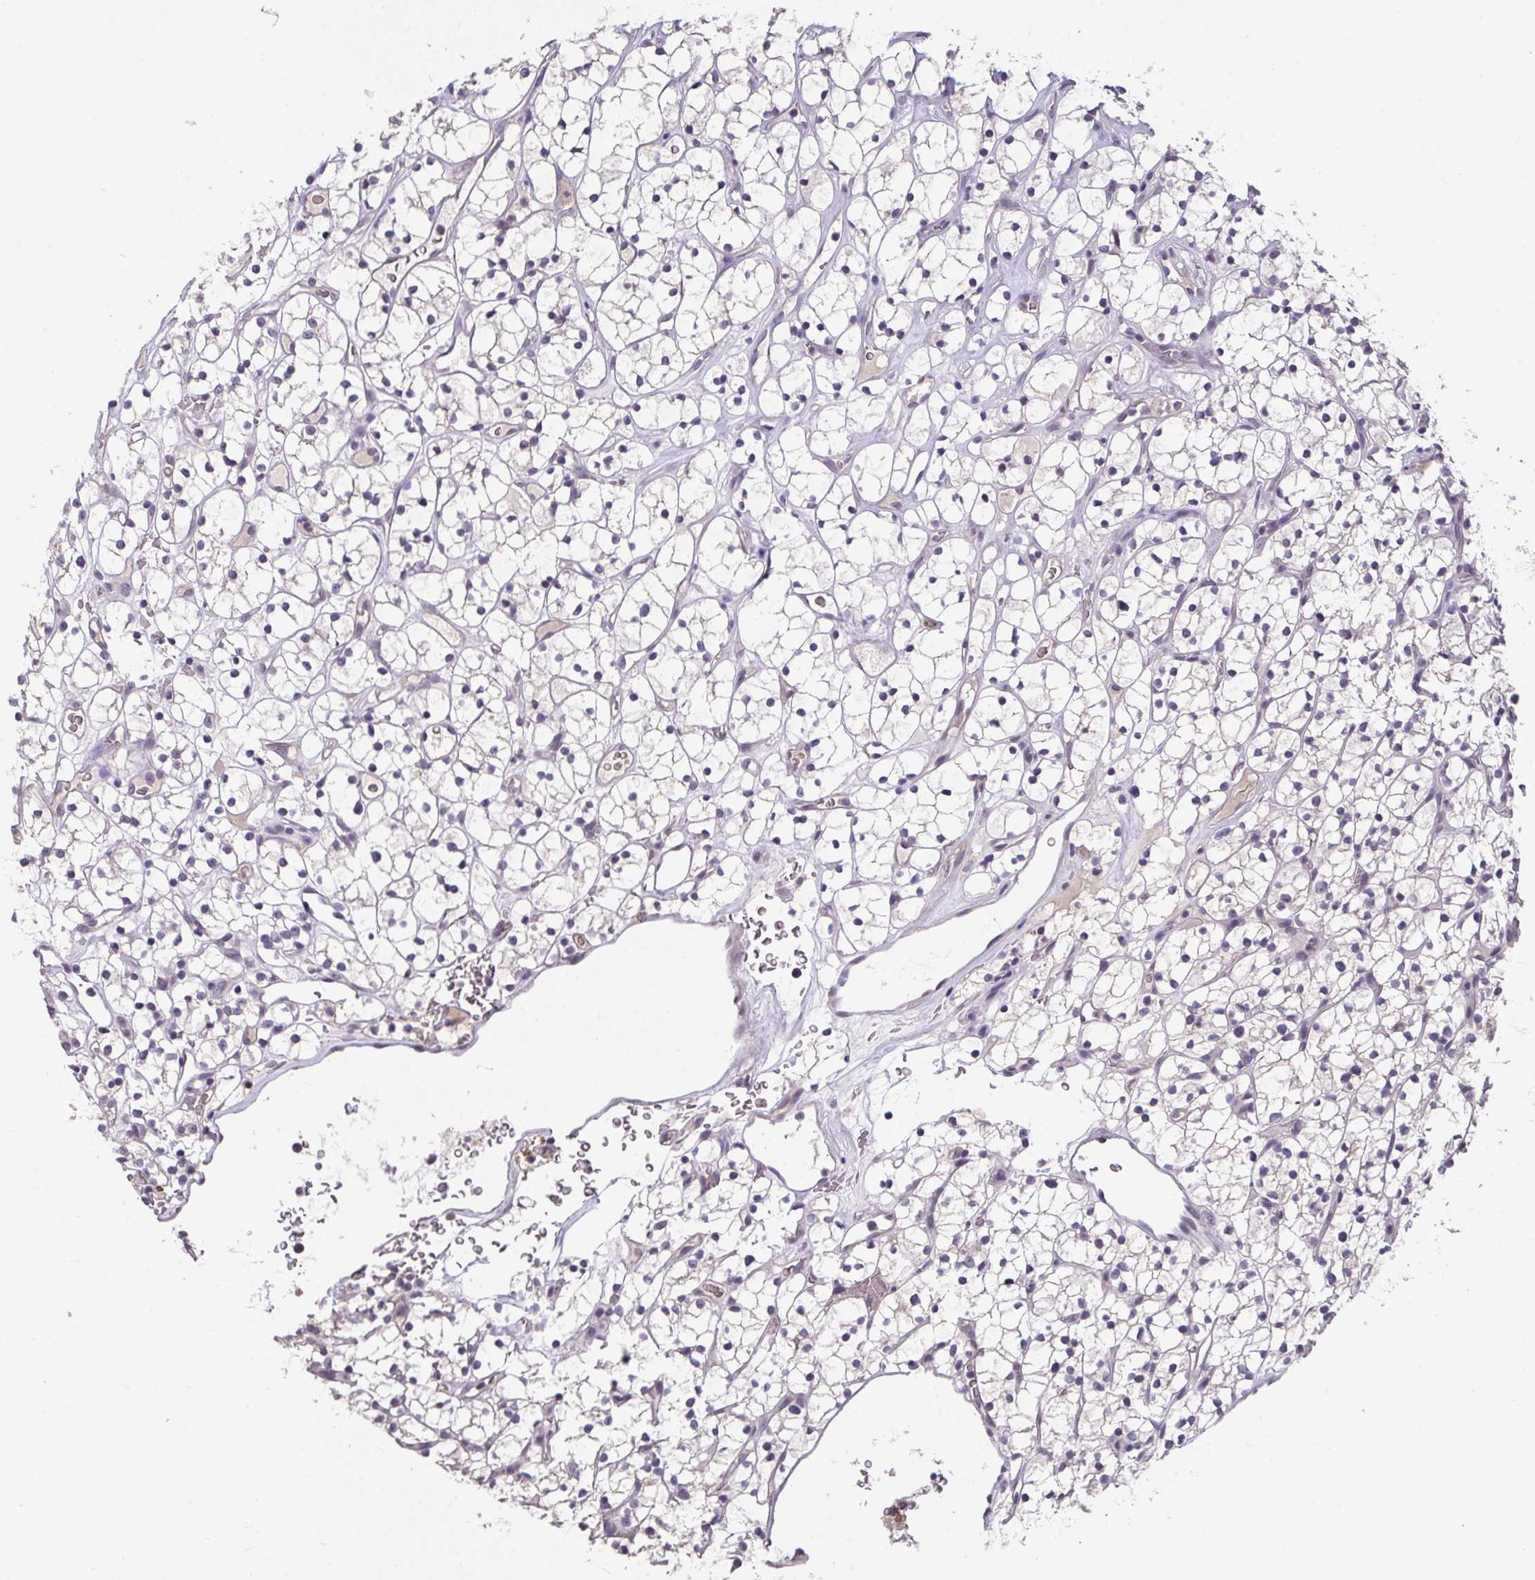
{"staining": {"intensity": "negative", "quantity": "none", "location": "none"}, "tissue": "renal cancer", "cell_type": "Tumor cells", "image_type": "cancer", "snomed": [{"axis": "morphology", "description": "Adenocarcinoma, NOS"}, {"axis": "topography", "description": "Kidney"}], "caption": "A photomicrograph of adenocarcinoma (renal) stained for a protein exhibits no brown staining in tumor cells.", "gene": "GLTPD2", "patient": {"sex": "female", "age": 64}}